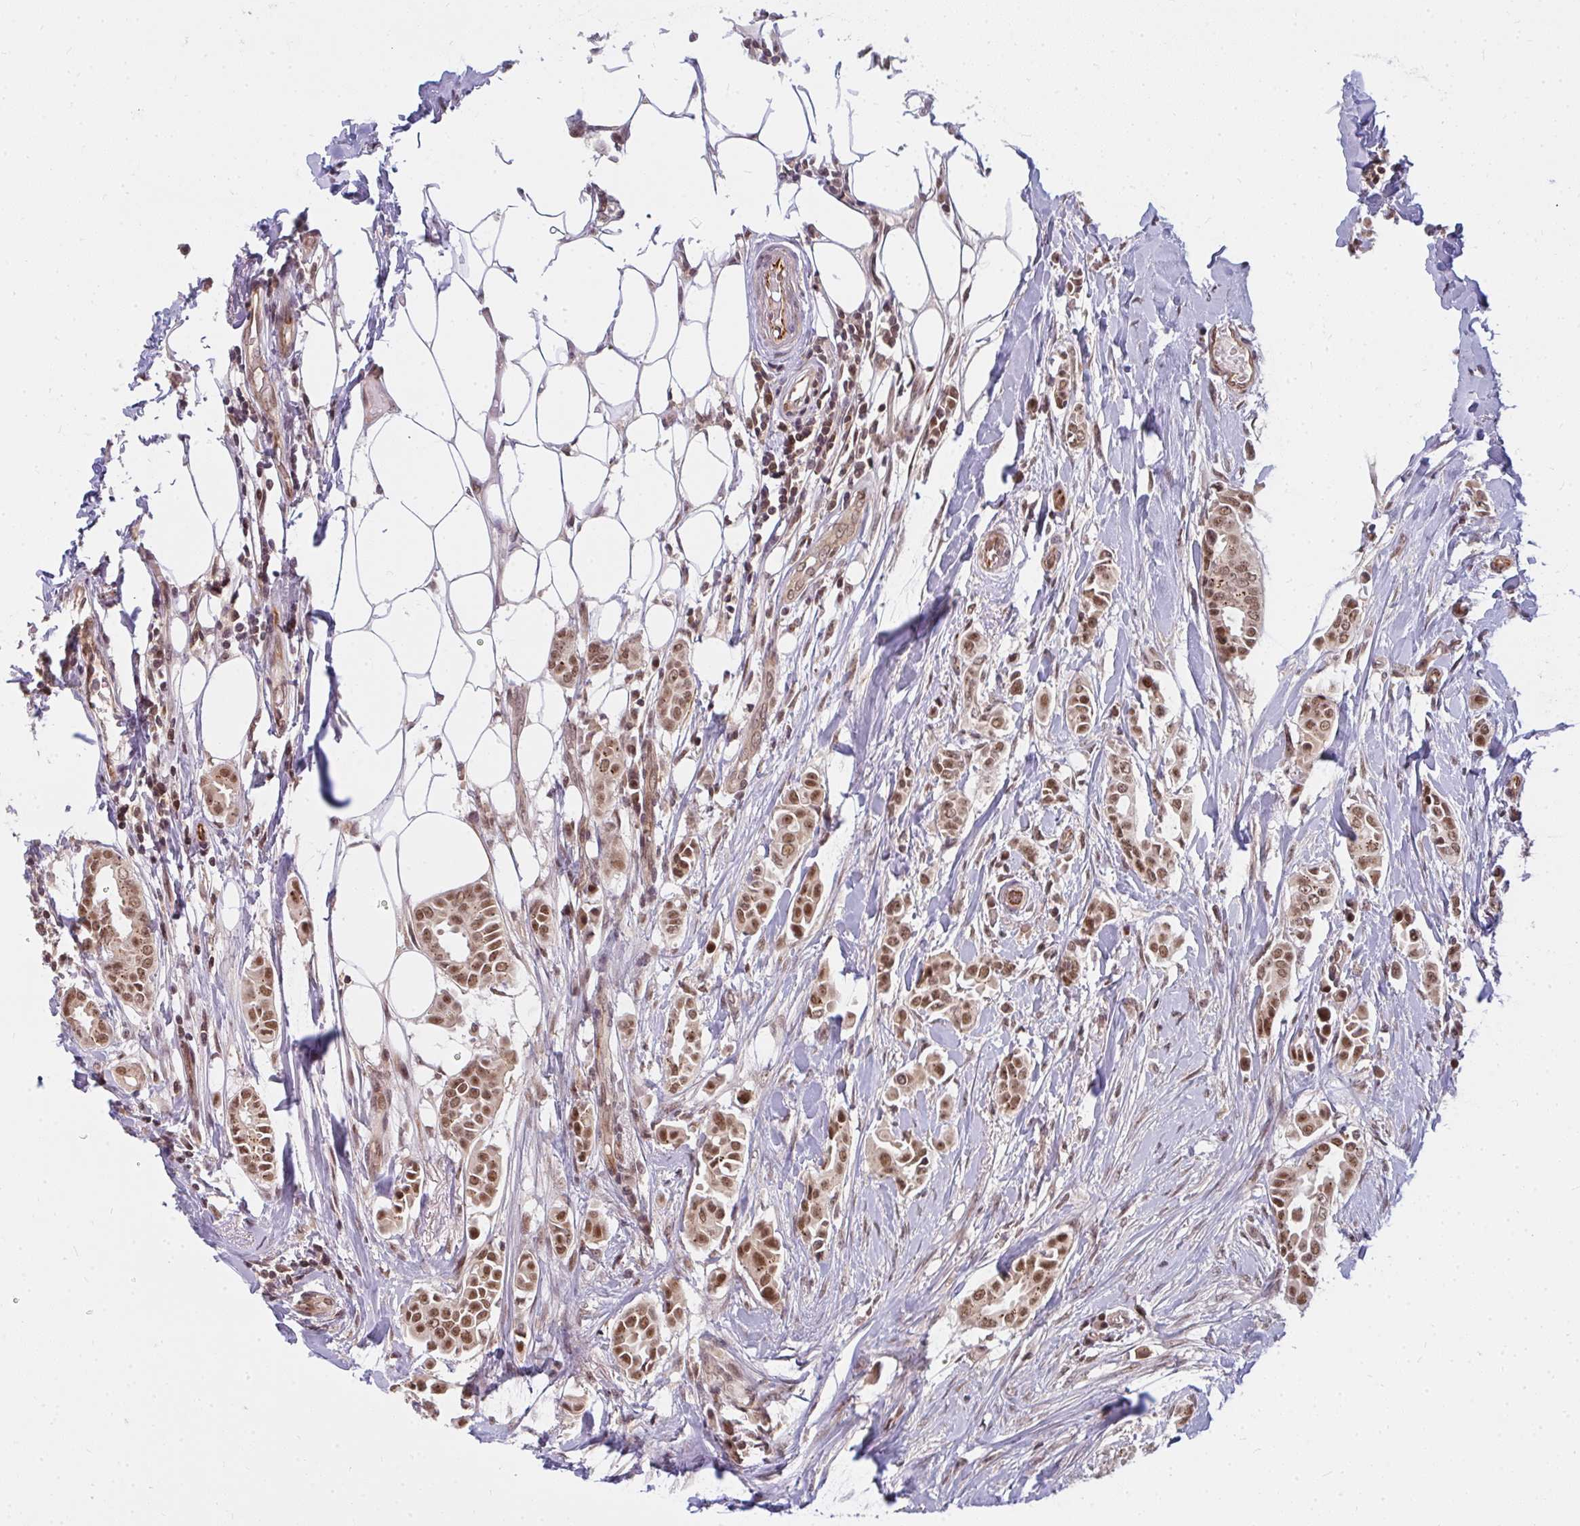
{"staining": {"intensity": "moderate", "quantity": ">75%", "location": "nuclear"}, "tissue": "breast cancer", "cell_type": "Tumor cells", "image_type": "cancer", "snomed": [{"axis": "morphology", "description": "Duct carcinoma"}, {"axis": "topography", "description": "Breast"}], "caption": "Invasive ductal carcinoma (breast) stained with IHC displays moderate nuclear staining in about >75% of tumor cells.", "gene": "GTF3C6", "patient": {"sex": "female", "age": 64}}